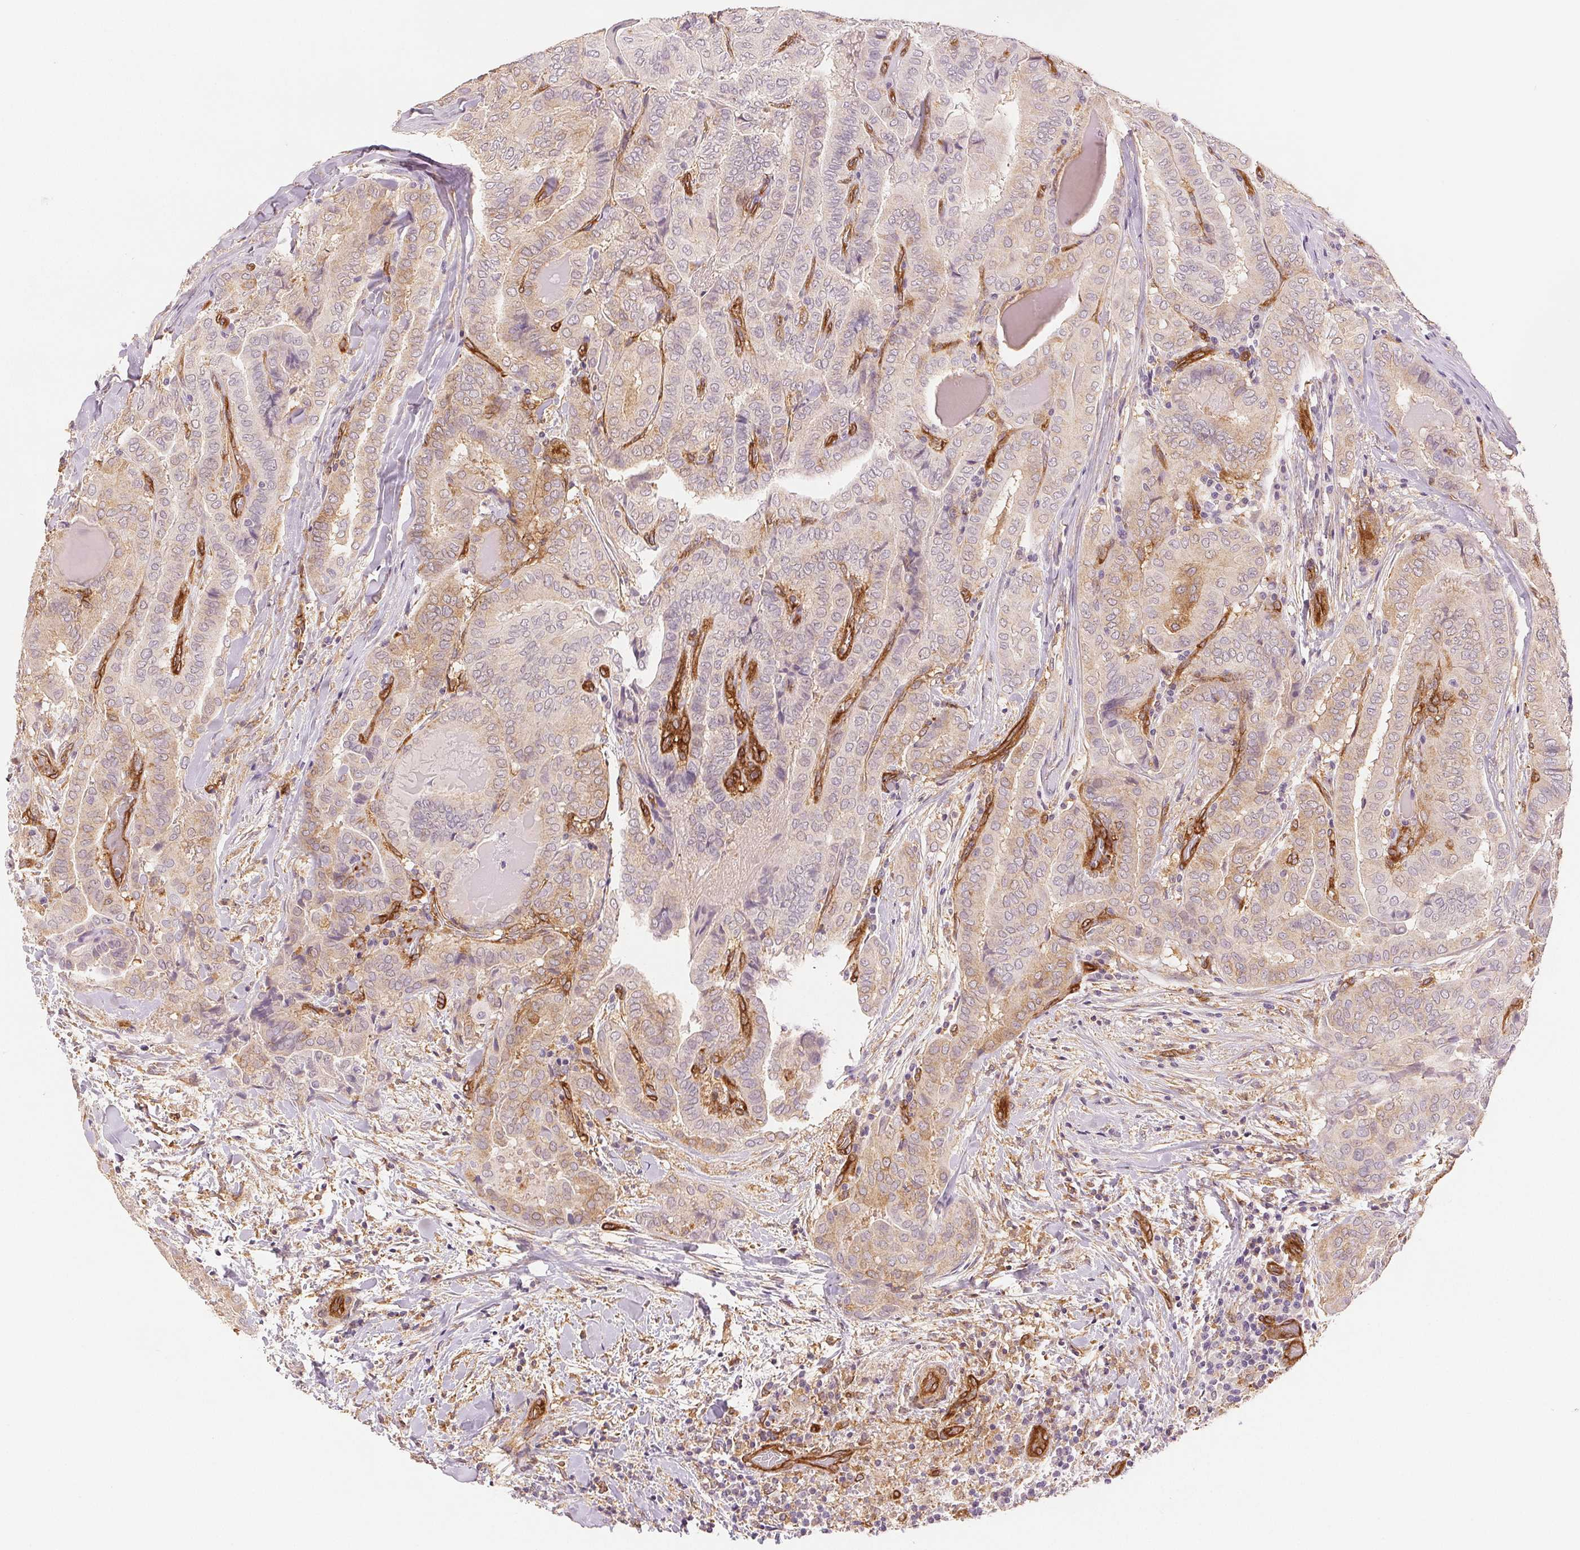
{"staining": {"intensity": "weak", "quantity": "25%-75%", "location": "cytoplasmic/membranous"}, "tissue": "thyroid cancer", "cell_type": "Tumor cells", "image_type": "cancer", "snomed": [{"axis": "morphology", "description": "Papillary adenocarcinoma, NOS"}, {"axis": "topography", "description": "Thyroid gland"}], "caption": "About 25%-75% of tumor cells in human thyroid cancer display weak cytoplasmic/membranous protein positivity as visualized by brown immunohistochemical staining.", "gene": "DIAPH2", "patient": {"sex": "female", "age": 61}}